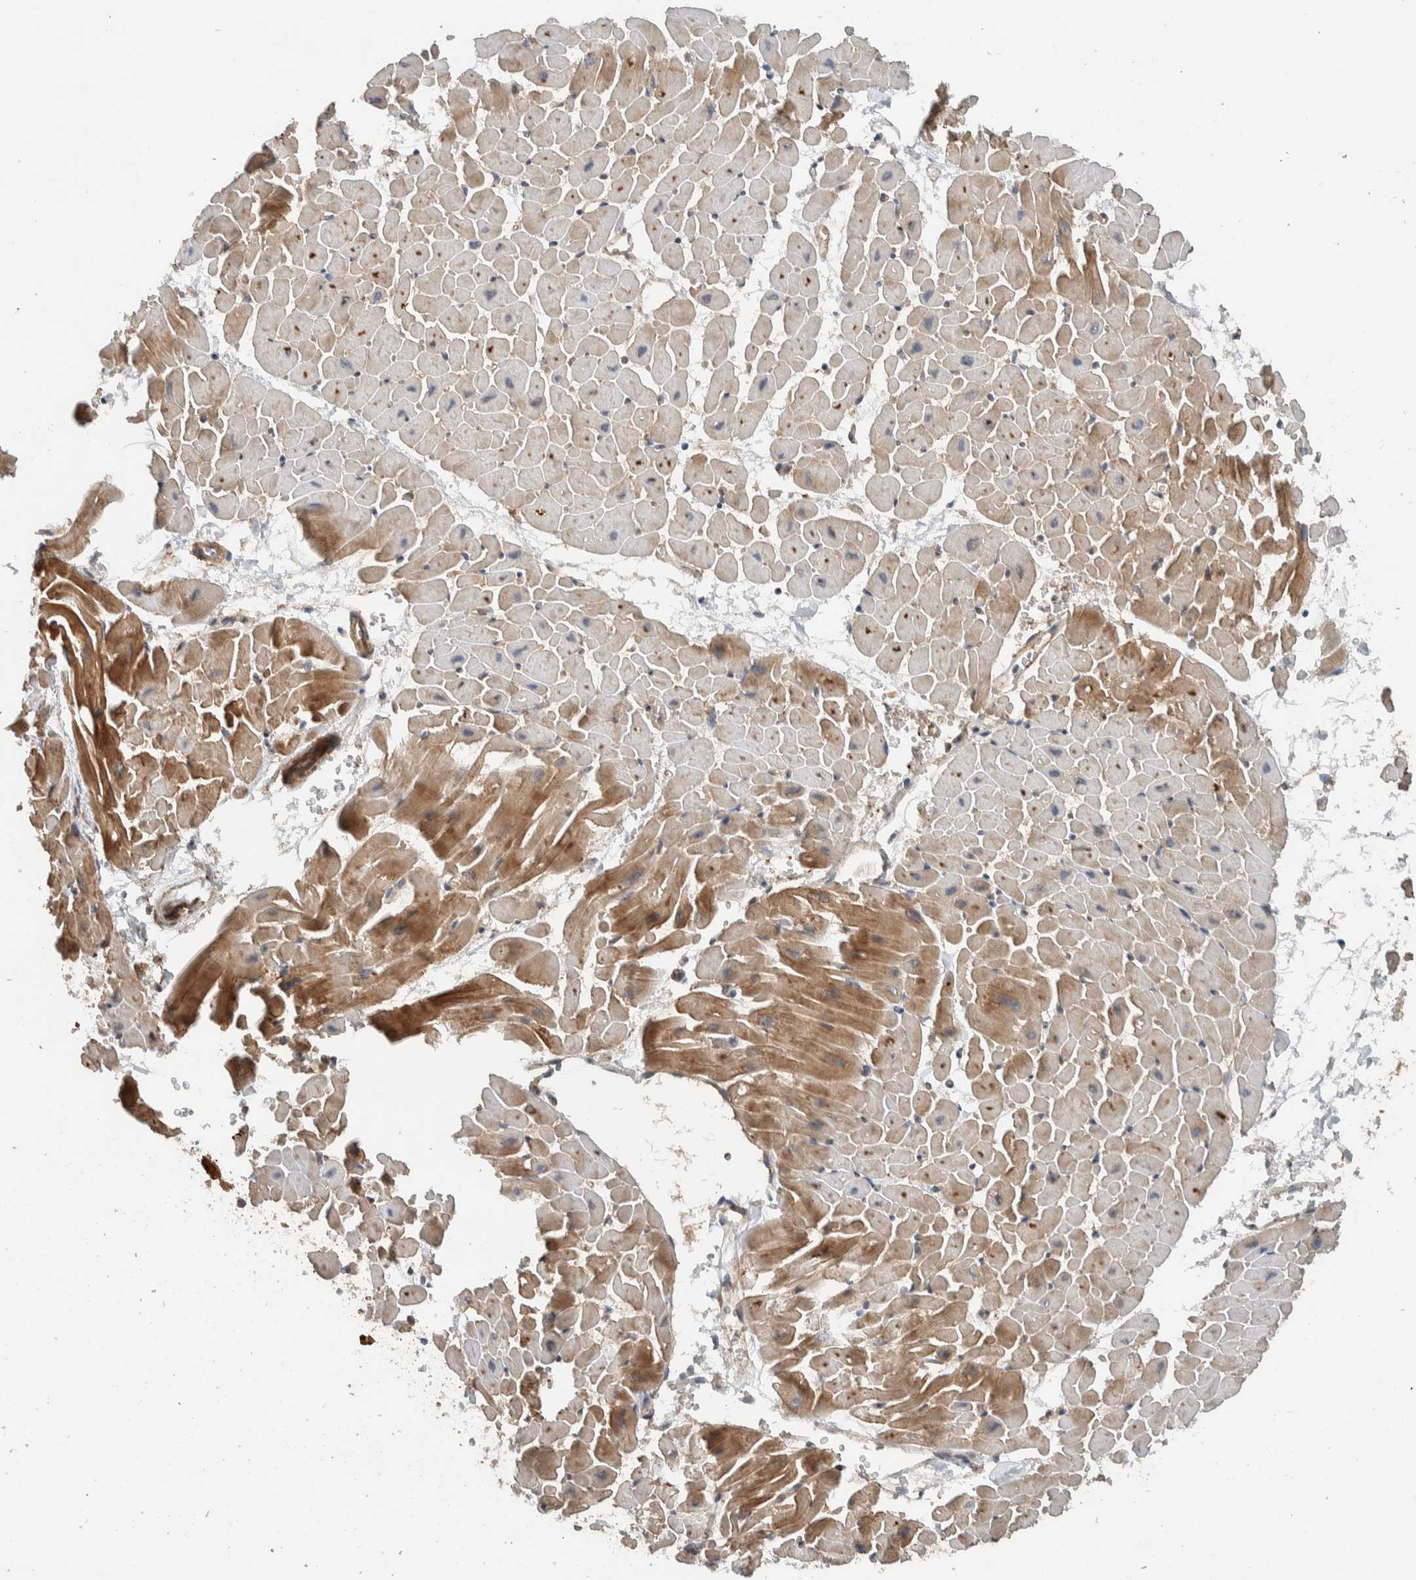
{"staining": {"intensity": "moderate", "quantity": ">75%", "location": "cytoplasmic/membranous"}, "tissue": "heart muscle", "cell_type": "Cardiomyocytes", "image_type": "normal", "snomed": [{"axis": "morphology", "description": "Normal tissue, NOS"}, {"axis": "topography", "description": "Heart"}], "caption": "A brown stain shows moderate cytoplasmic/membranous positivity of a protein in cardiomyocytes of normal heart muscle.", "gene": "ARMC7", "patient": {"sex": "male", "age": 45}}